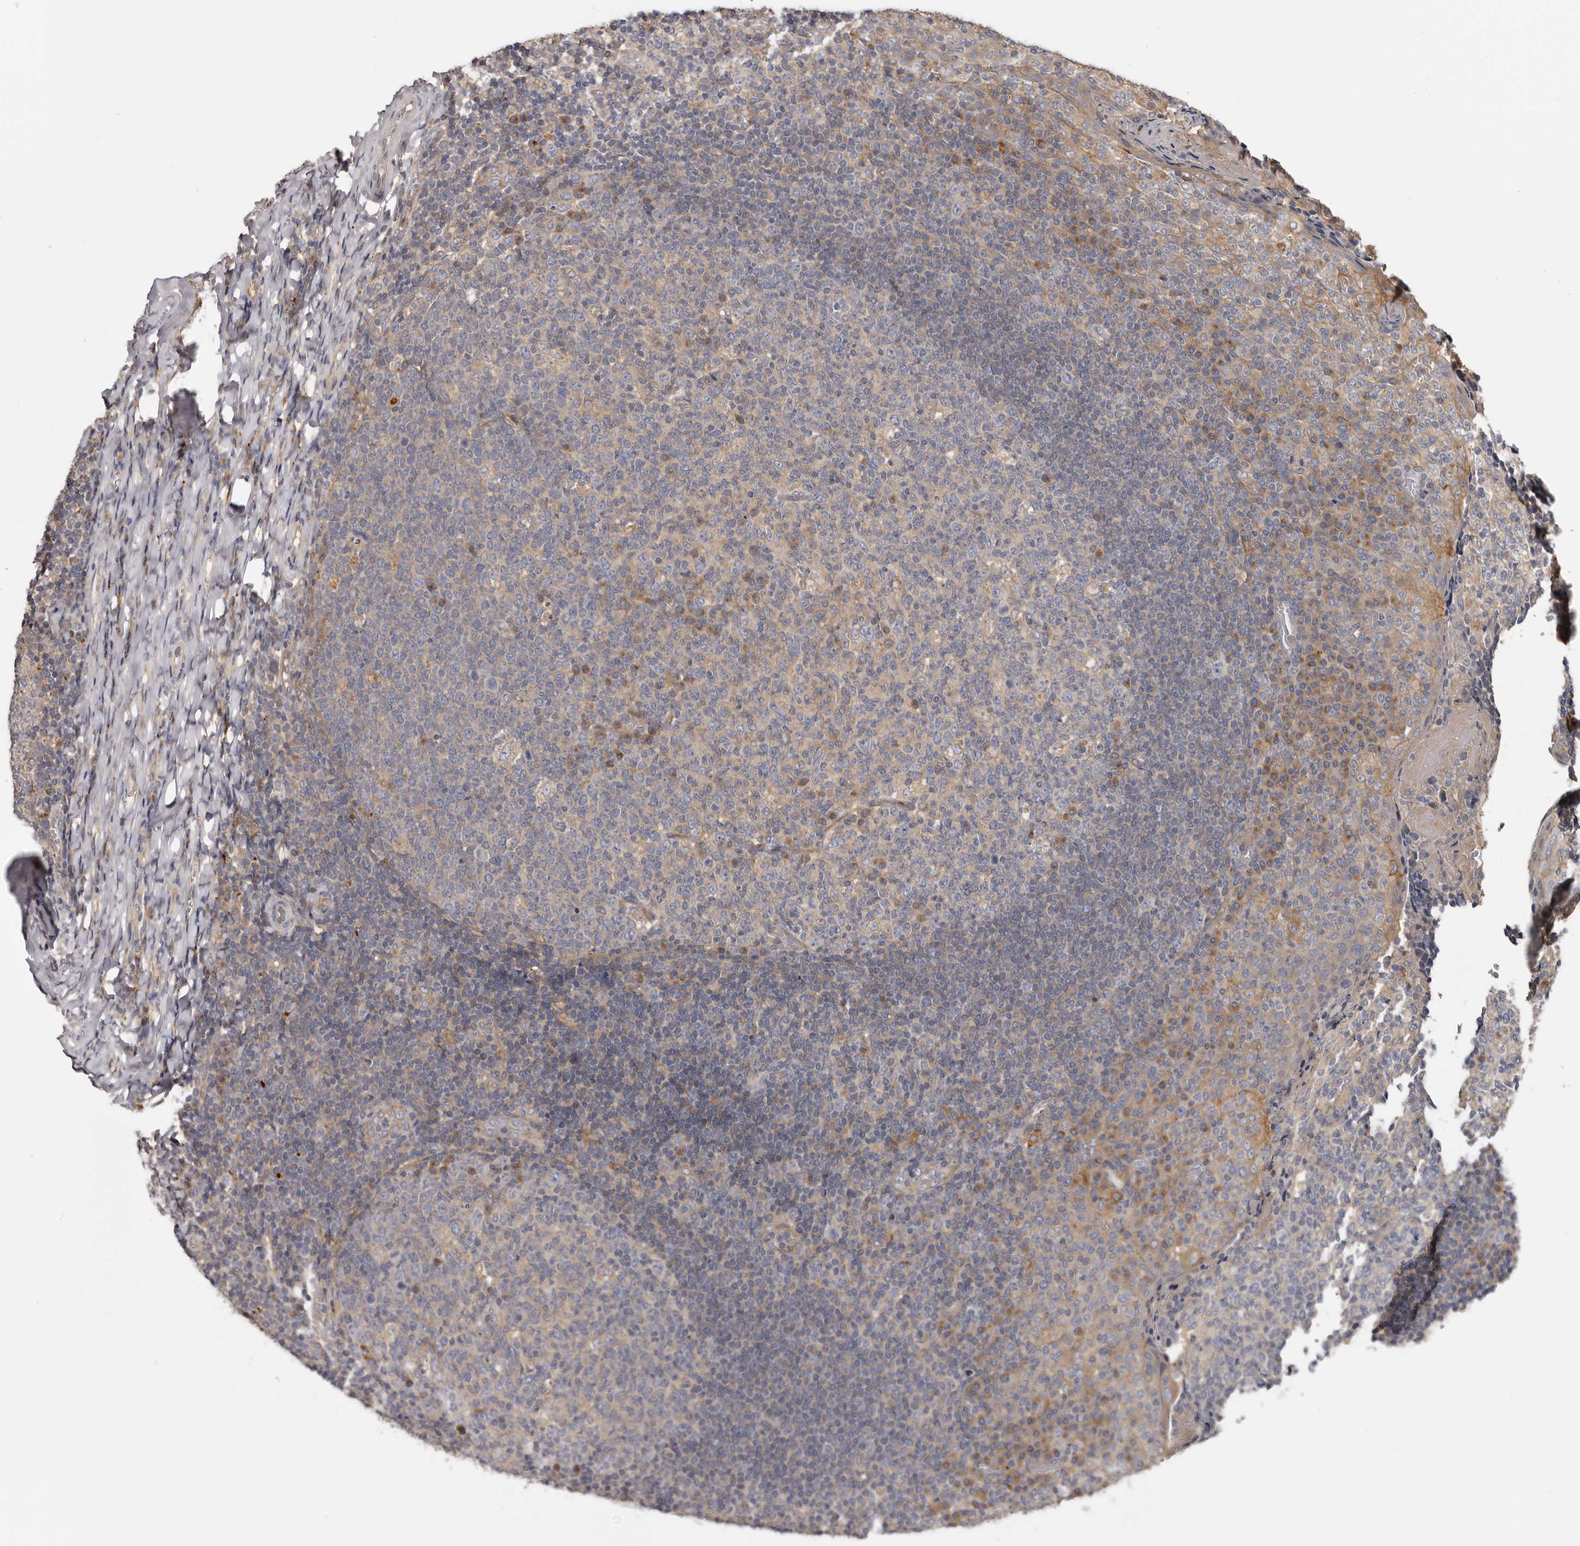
{"staining": {"intensity": "weak", "quantity": "<25%", "location": "cytoplasmic/membranous"}, "tissue": "tonsil", "cell_type": "Germinal center cells", "image_type": "normal", "snomed": [{"axis": "morphology", "description": "Normal tissue, NOS"}, {"axis": "topography", "description": "Tonsil"}], "caption": "DAB (3,3'-diaminobenzidine) immunohistochemical staining of benign tonsil demonstrates no significant expression in germinal center cells.", "gene": "INKA2", "patient": {"sex": "female", "age": 19}}